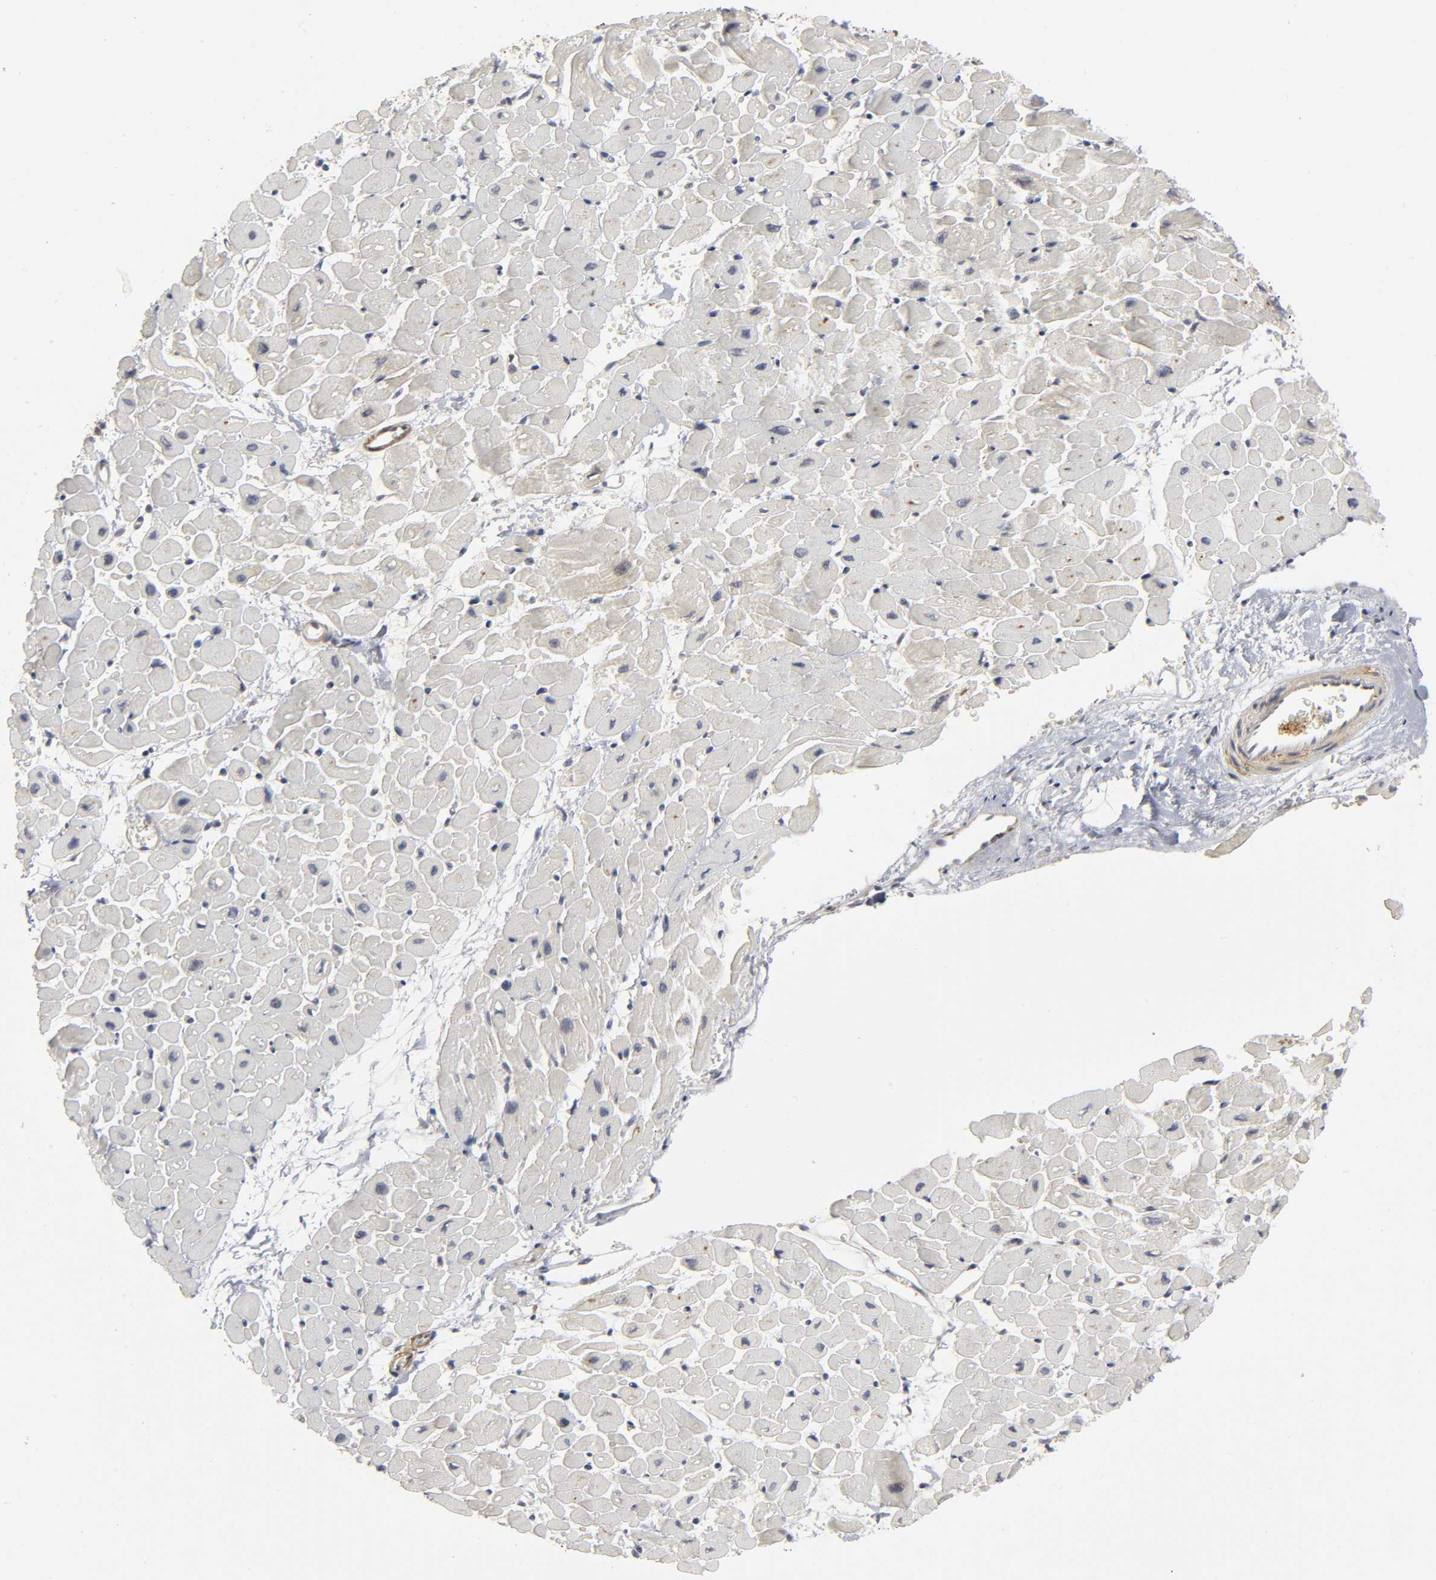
{"staining": {"intensity": "weak", "quantity": "25%-75%", "location": "cytoplasmic/membranous"}, "tissue": "heart muscle", "cell_type": "Cardiomyocytes", "image_type": "normal", "snomed": [{"axis": "morphology", "description": "Normal tissue, NOS"}, {"axis": "topography", "description": "Heart"}], "caption": "High-magnification brightfield microscopy of normal heart muscle stained with DAB (brown) and counterstained with hematoxylin (blue). cardiomyocytes exhibit weak cytoplasmic/membranous positivity is seen in about25%-75% of cells.", "gene": "PDLIM3", "patient": {"sex": "male", "age": 45}}